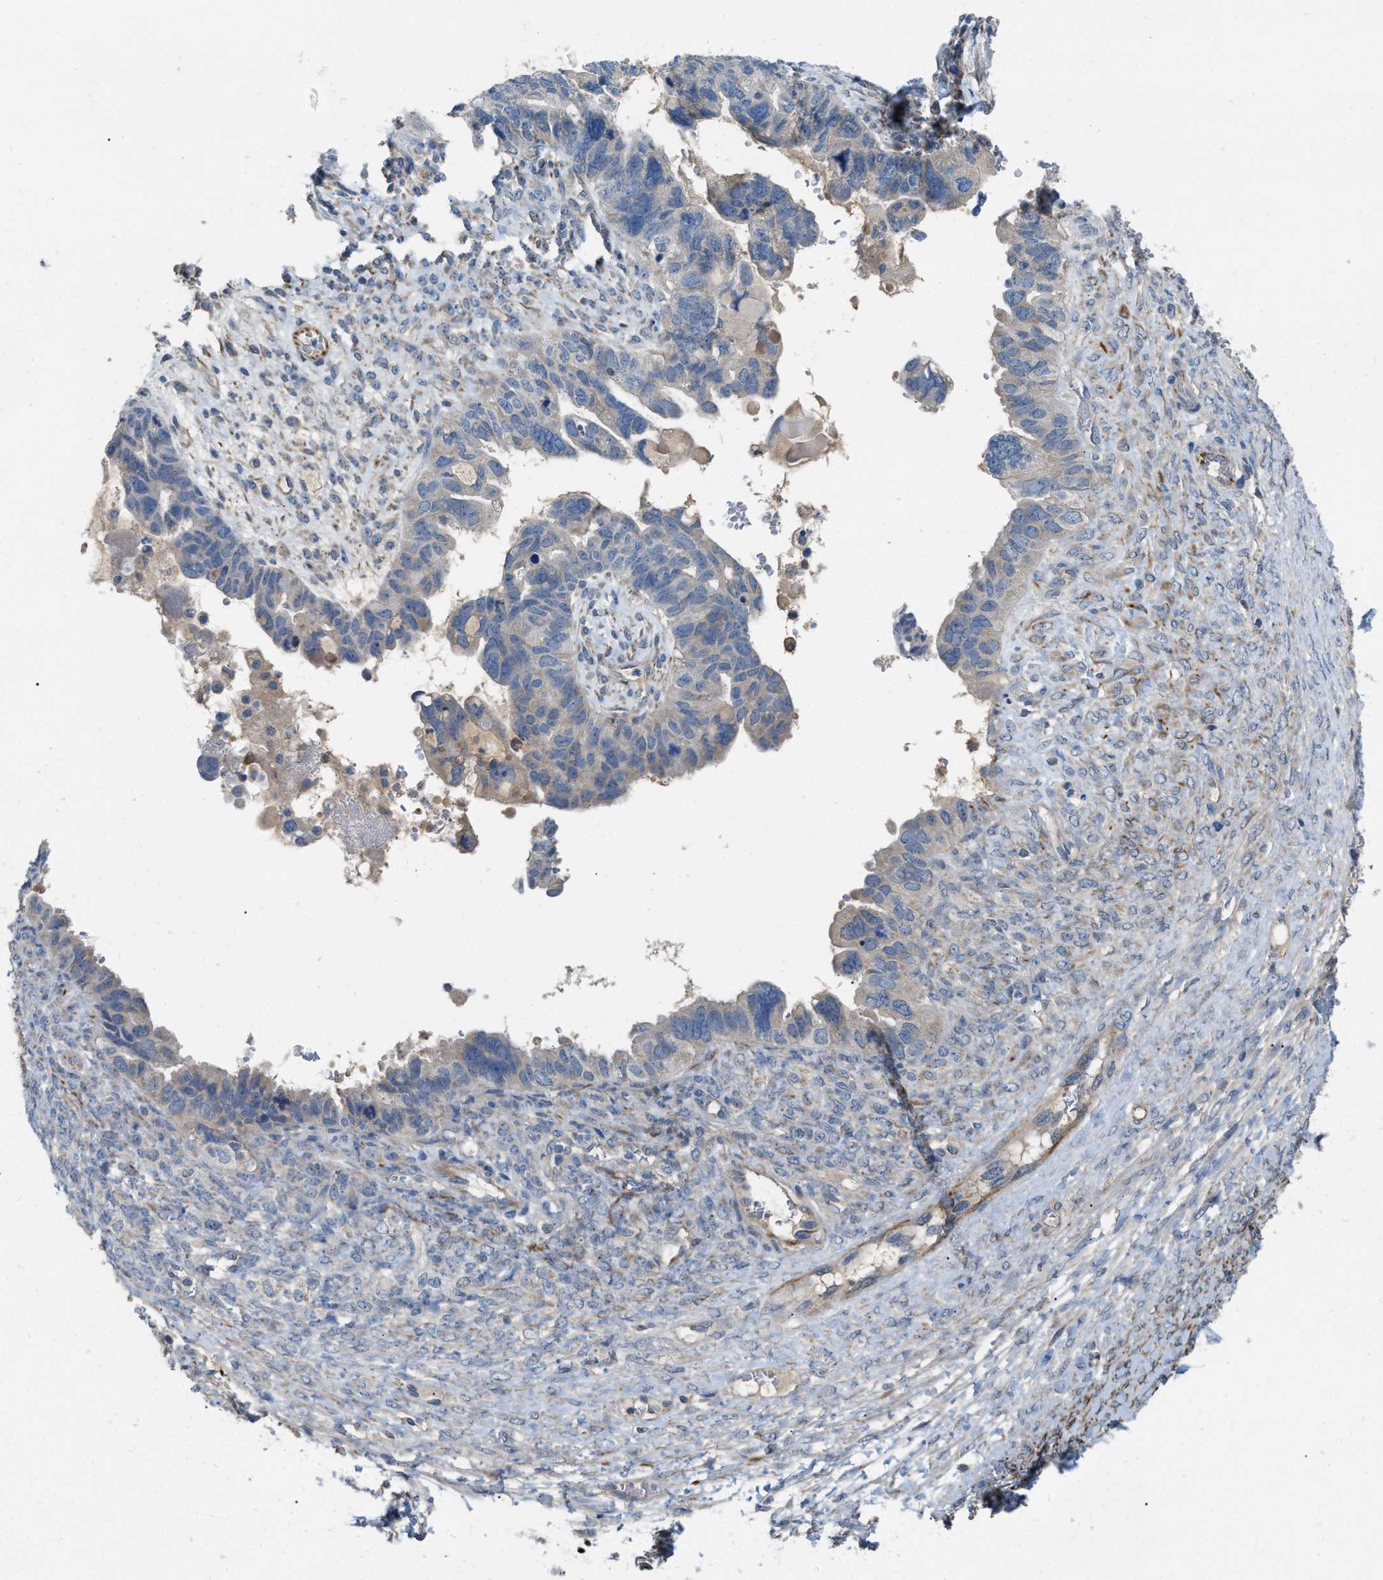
{"staining": {"intensity": "negative", "quantity": "none", "location": "none"}, "tissue": "ovarian cancer", "cell_type": "Tumor cells", "image_type": "cancer", "snomed": [{"axis": "morphology", "description": "Cystadenocarcinoma, serous, NOS"}, {"axis": "topography", "description": "Ovary"}], "caption": "There is no significant expression in tumor cells of ovarian serous cystadenocarcinoma.", "gene": "DHX58", "patient": {"sex": "female", "age": 79}}